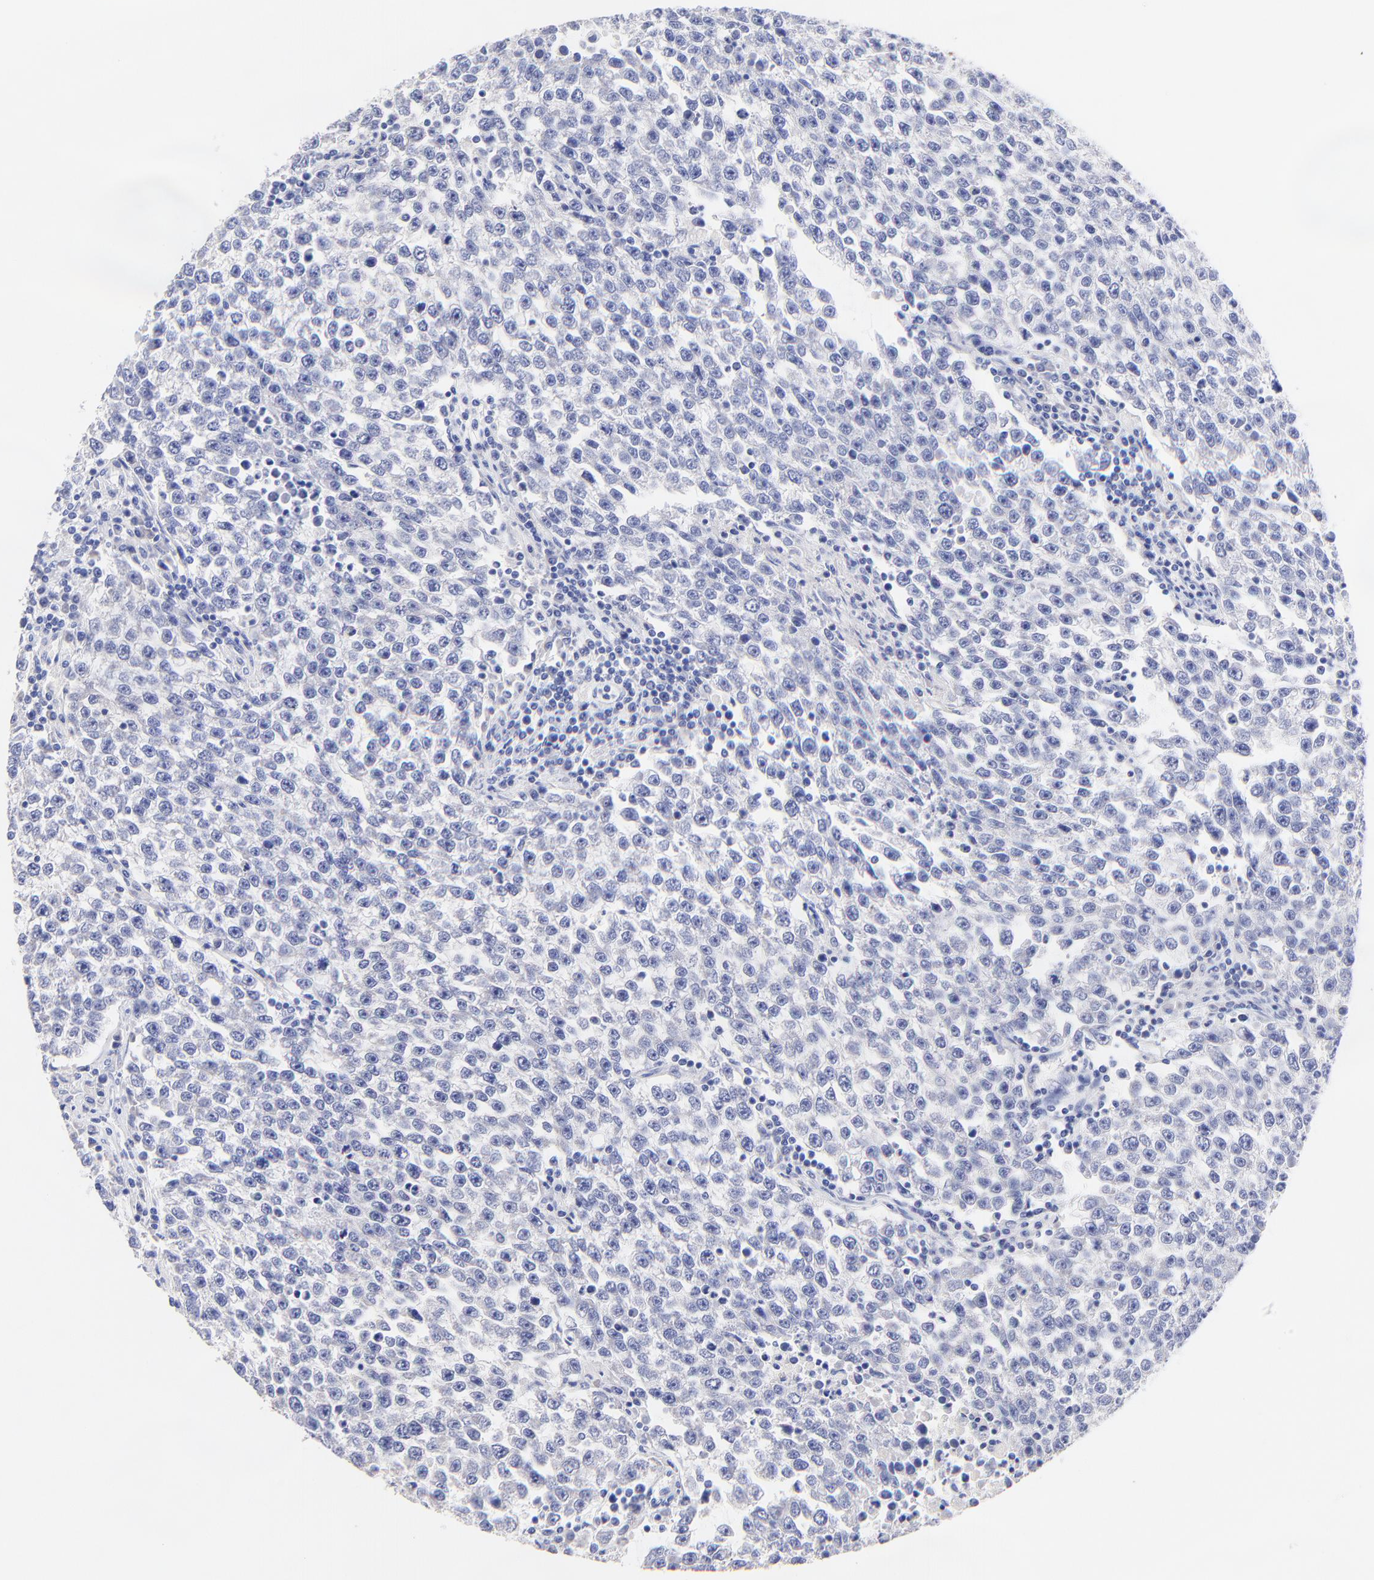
{"staining": {"intensity": "negative", "quantity": "none", "location": "none"}, "tissue": "testis cancer", "cell_type": "Tumor cells", "image_type": "cancer", "snomed": [{"axis": "morphology", "description": "Seminoma, NOS"}, {"axis": "topography", "description": "Testis"}], "caption": "Immunohistochemistry (IHC) micrograph of human testis cancer (seminoma) stained for a protein (brown), which reveals no positivity in tumor cells.", "gene": "RAB3A", "patient": {"sex": "male", "age": 36}}